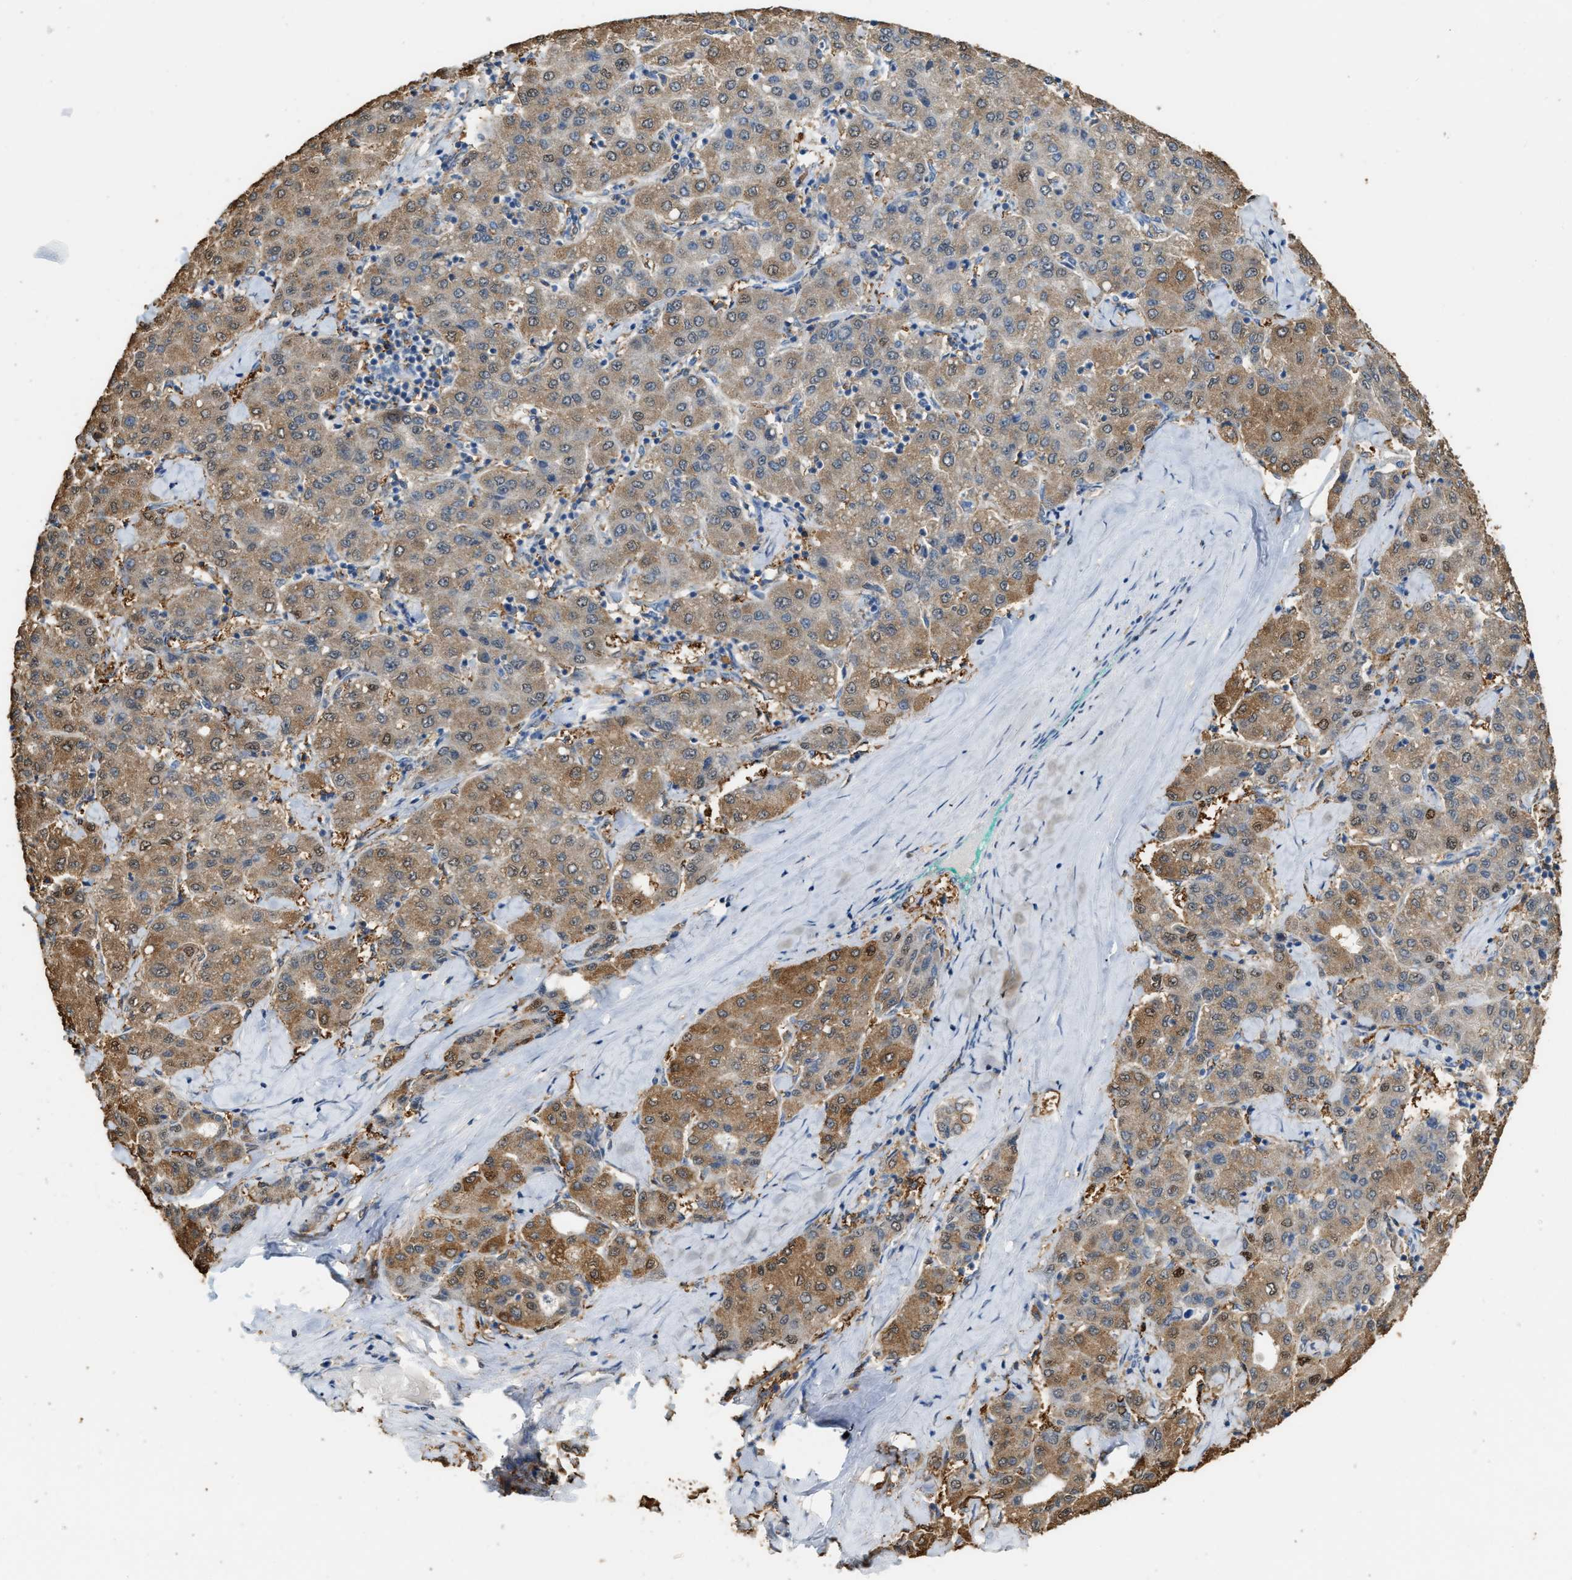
{"staining": {"intensity": "moderate", "quantity": ">75%", "location": "cytoplasmic/membranous"}, "tissue": "liver cancer", "cell_type": "Tumor cells", "image_type": "cancer", "snomed": [{"axis": "morphology", "description": "Carcinoma, Hepatocellular, NOS"}, {"axis": "topography", "description": "Liver"}], "caption": "Immunohistochemical staining of human liver hepatocellular carcinoma demonstrates medium levels of moderate cytoplasmic/membranous protein staining in about >75% of tumor cells.", "gene": "GCN1", "patient": {"sex": "male", "age": 65}}